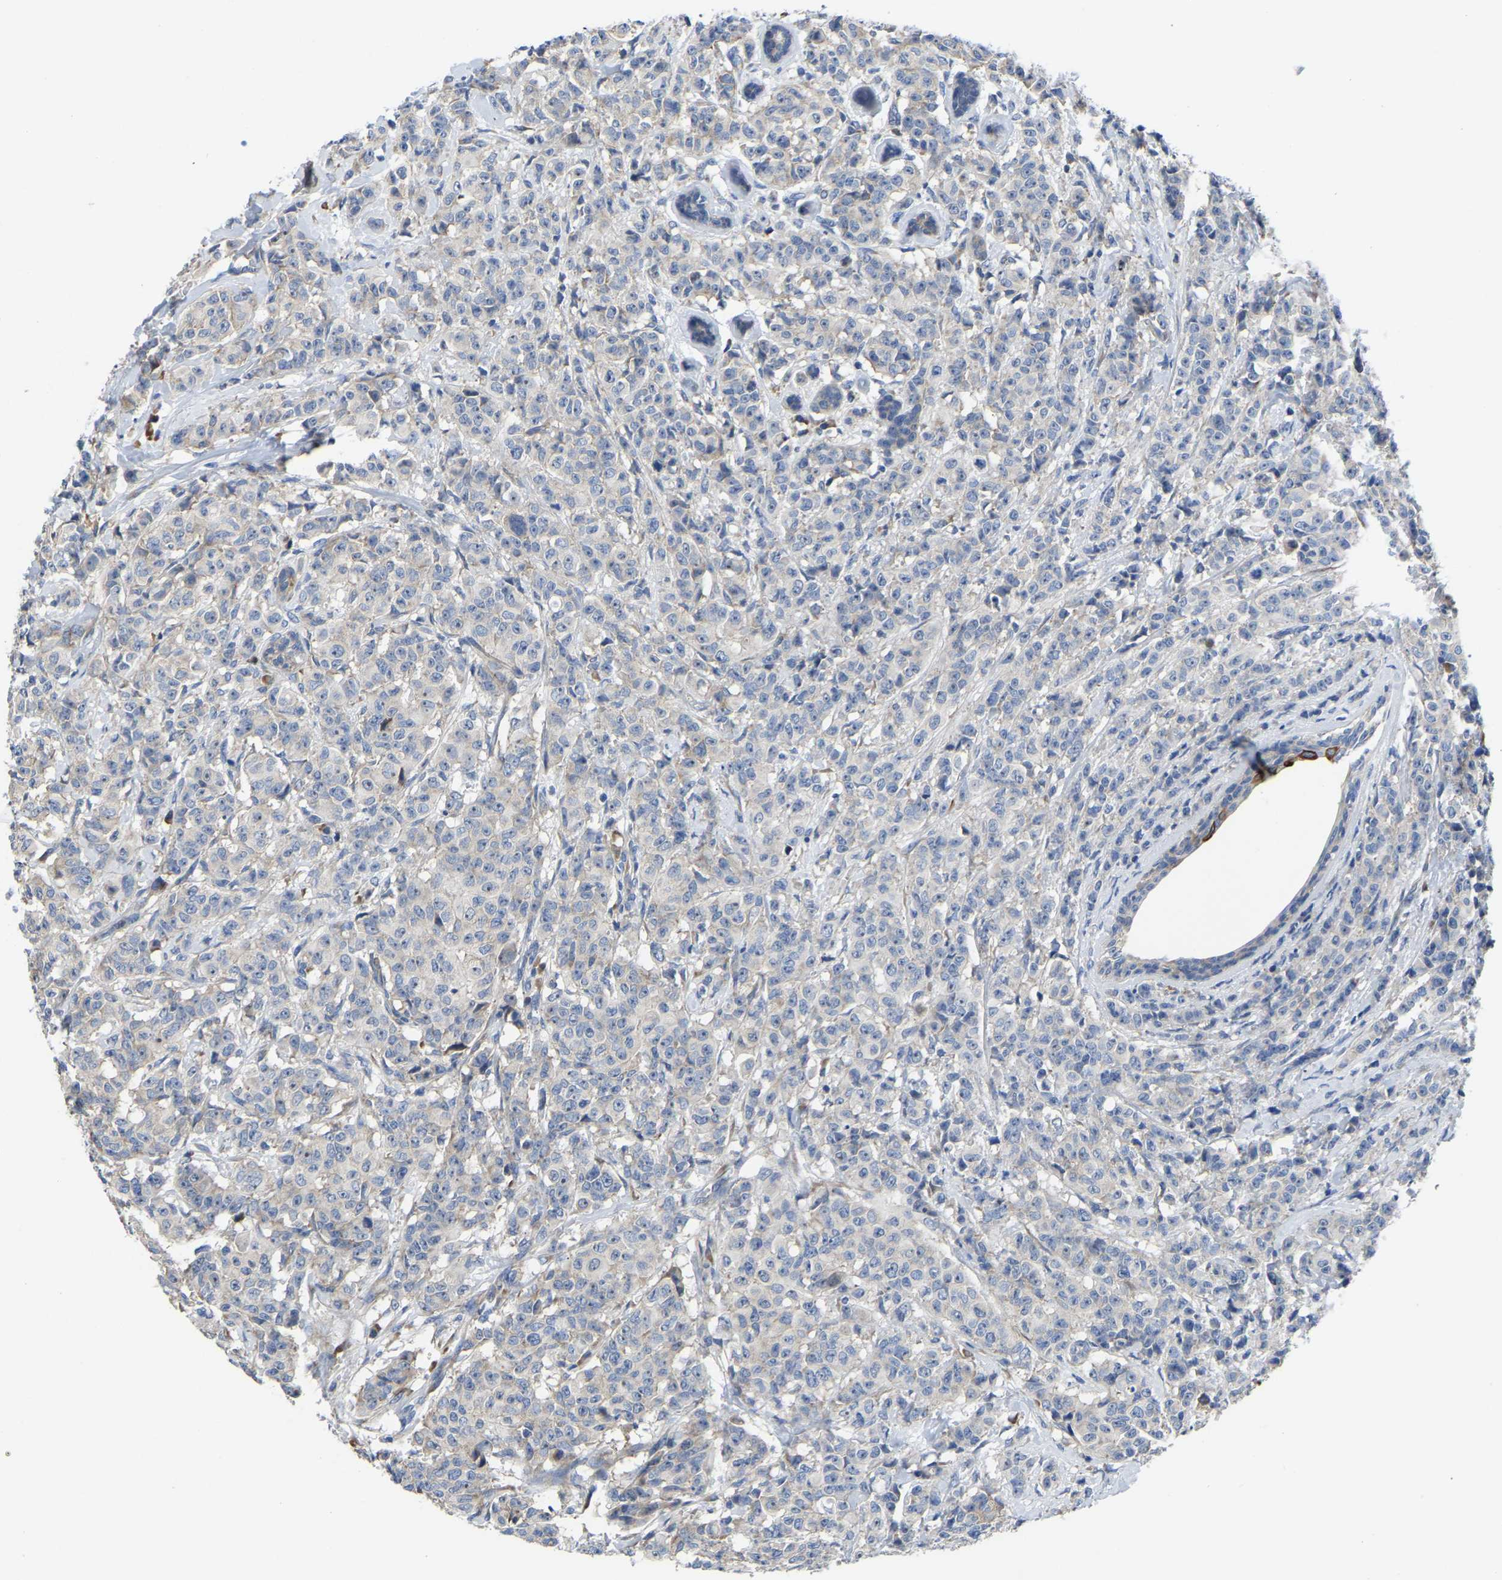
{"staining": {"intensity": "negative", "quantity": "none", "location": "none"}, "tissue": "breast cancer", "cell_type": "Tumor cells", "image_type": "cancer", "snomed": [{"axis": "morphology", "description": "Normal tissue, NOS"}, {"axis": "morphology", "description": "Duct carcinoma"}, {"axis": "topography", "description": "Breast"}], "caption": "The micrograph displays no significant positivity in tumor cells of breast cancer (infiltrating ductal carcinoma).", "gene": "ABCA10", "patient": {"sex": "female", "age": 40}}